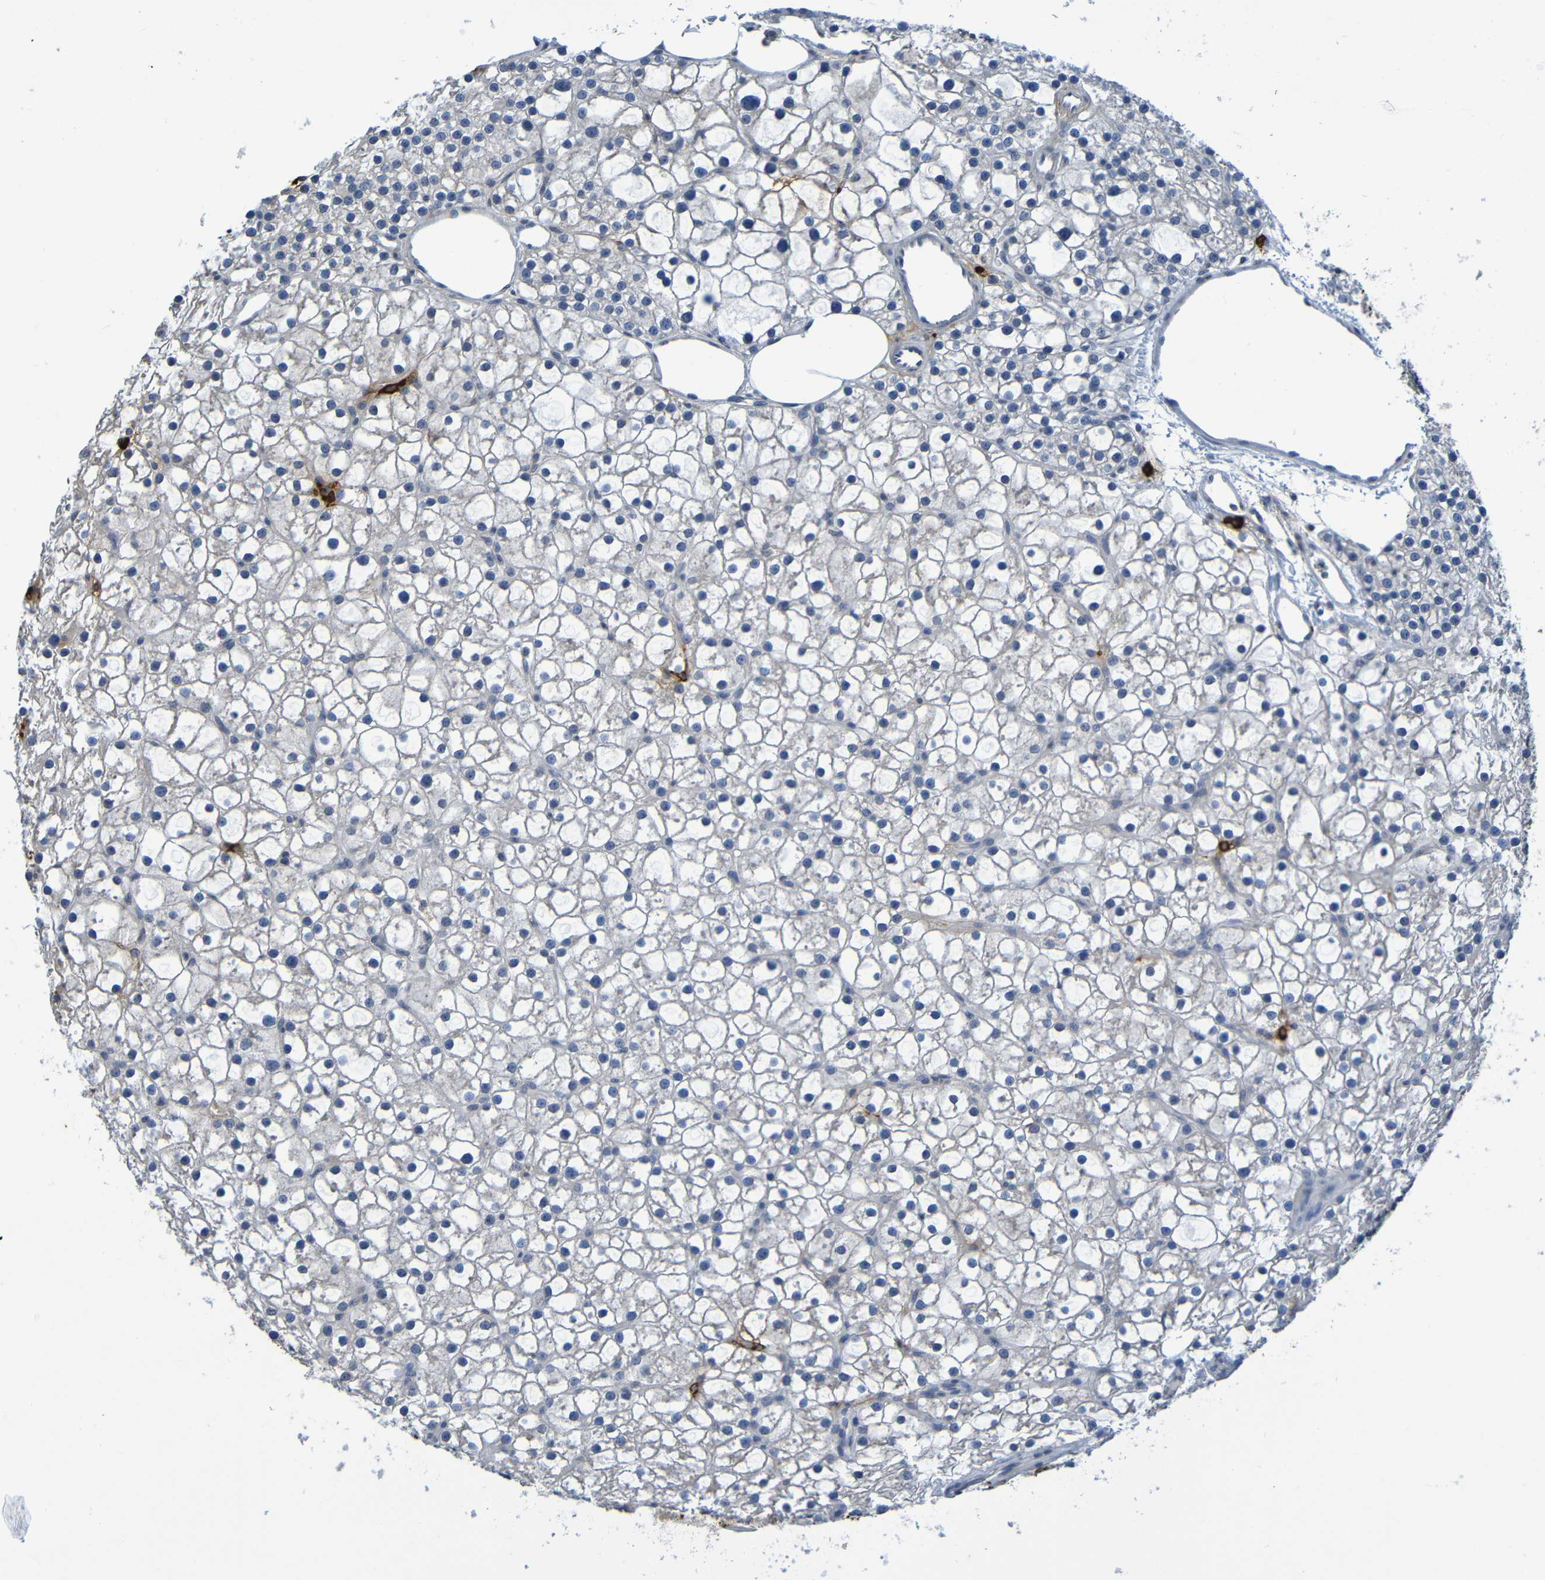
{"staining": {"intensity": "negative", "quantity": "none", "location": "none"}, "tissue": "parathyroid gland", "cell_type": "Glandular cells", "image_type": "normal", "snomed": [{"axis": "morphology", "description": "Normal tissue, NOS"}, {"axis": "morphology", "description": "Adenoma, NOS"}, {"axis": "topography", "description": "Parathyroid gland"}], "caption": "Immunohistochemistry (IHC) histopathology image of unremarkable parathyroid gland: parathyroid gland stained with DAB (3,3'-diaminobenzidine) demonstrates no significant protein expression in glandular cells. Brightfield microscopy of immunohistochemistry (IHC) stained with DAB (3,3'-diaminobenzidine) (brown) and hematoxylin (blue), captured at high magnification.", "gene": "C3AR1", "patient": {"sex": "female", "age": 70}}